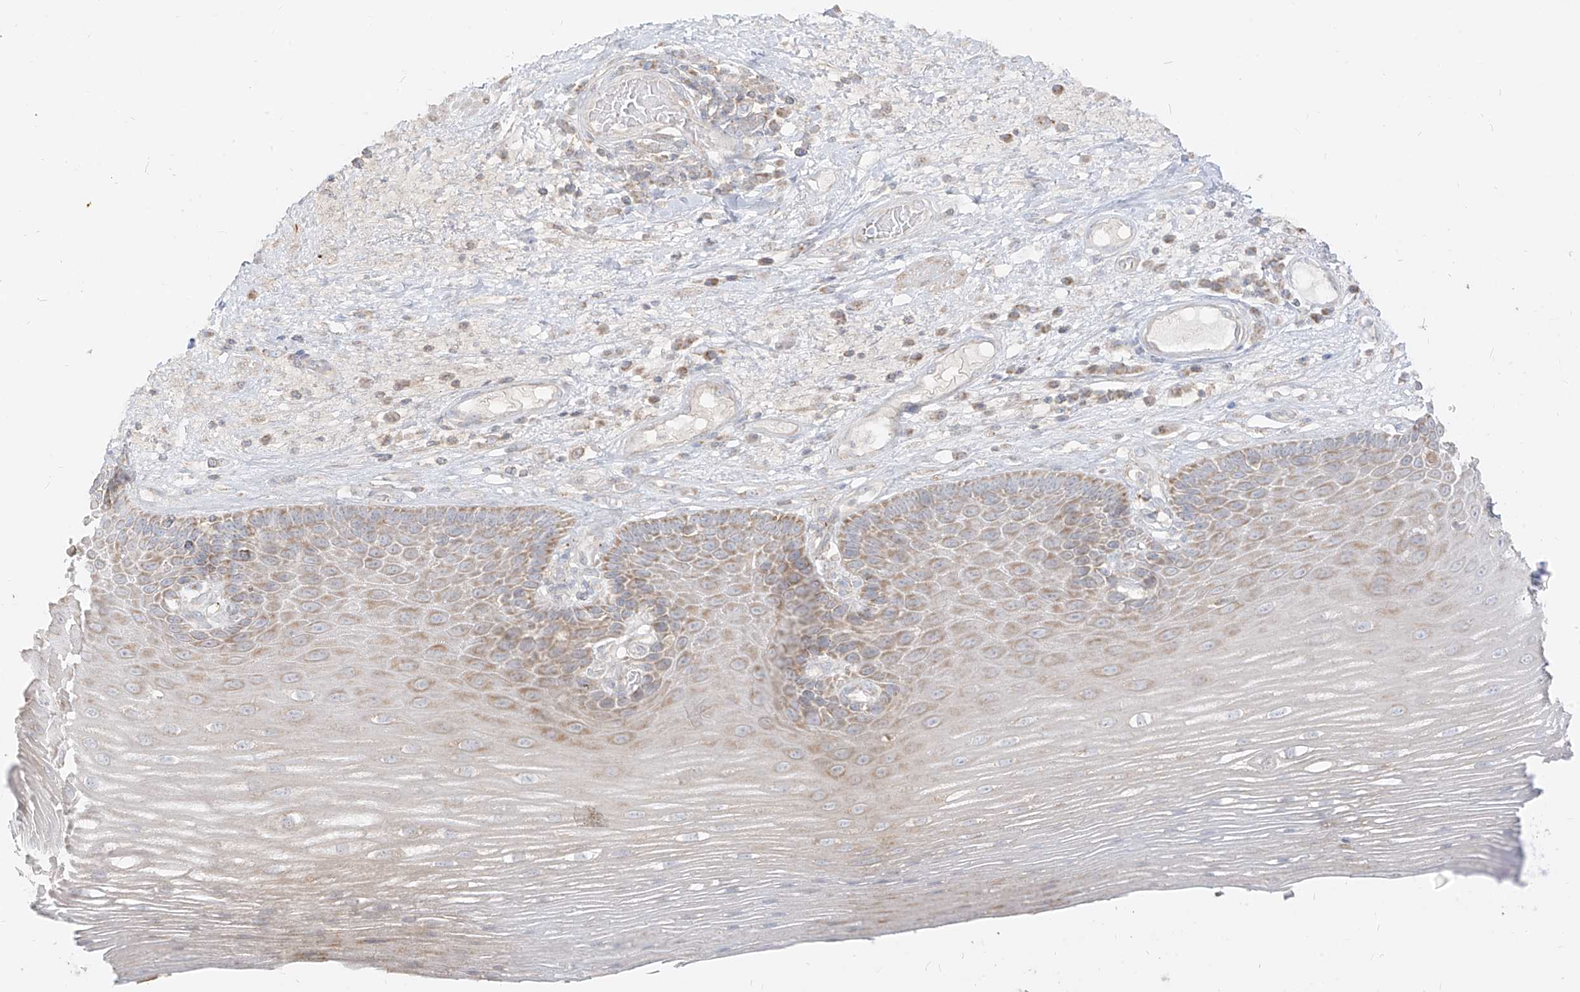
{"staining": {"intensity": "weak", "quantity": ">75%", "location": "cytoplasmic/membranous"}, "tissue": "esophagus", "cell_type": "Squamous epithelial cells", "image_type": "normal", "snomed": [{"axis": "morphology", "description": "Normal tissue, NOS"}, {"axis": "topography", "description": "Esophagus"}], "caption": "A low amount of weak cytoplasmic/membranous expression is identified in about >75% of squamous epithelial cells in unremarkable esophagus.", "gene": "ZIM3", "patient": {"sex": "male", "age": 62}}